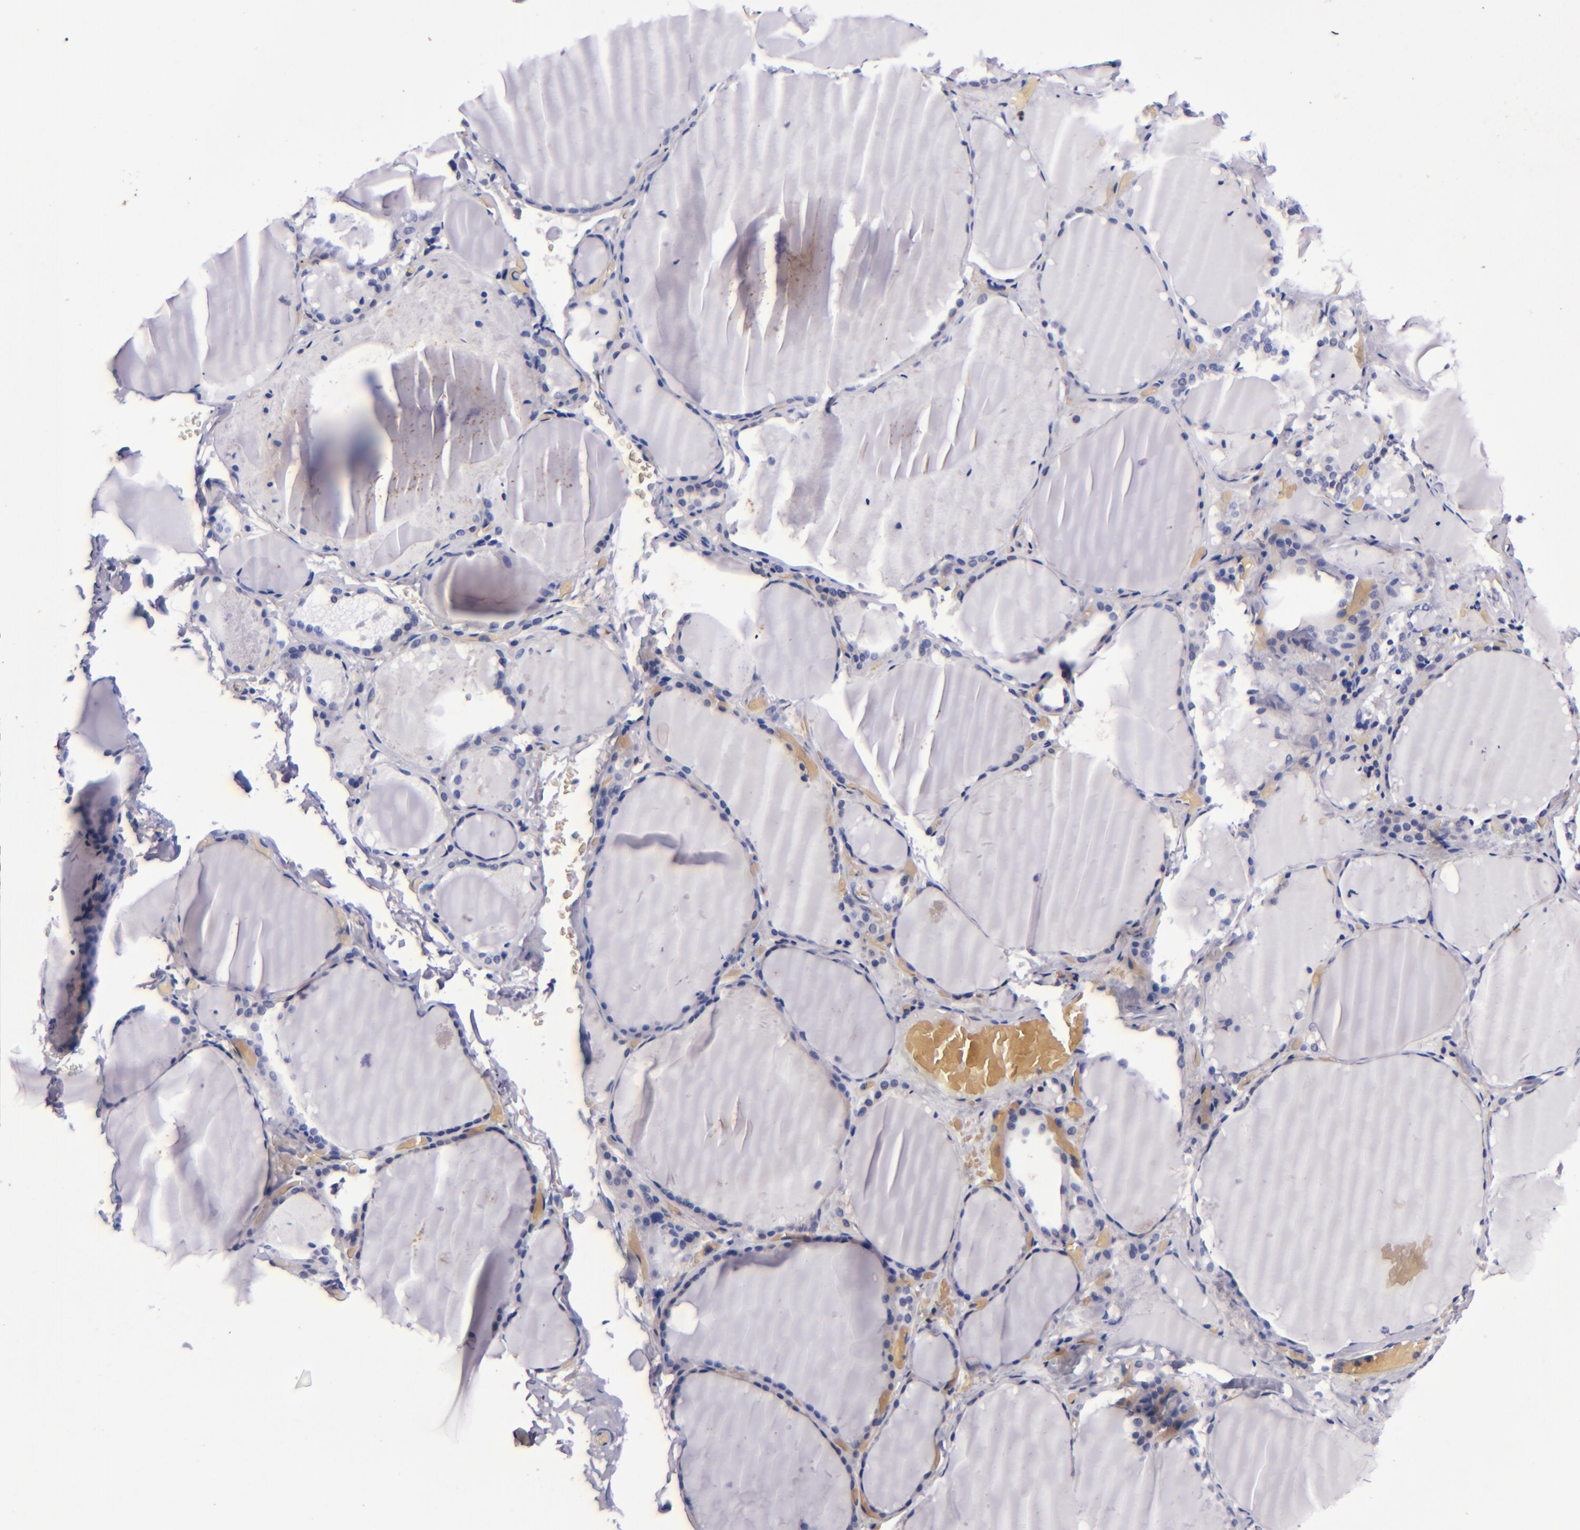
{"staining": {"intensity": "negative", "quantity": "none", "location": "none"}, "tissue": "thyroid gland", "cell_type": "Glandular cells", "image_type": "normal", "snomed": [{"axis": "morphology", "description": "Normal tissue, NOS"}, {"axis": "topography", "description": "Thyroid gland"}], "caption": "DAB (3,3'-diaminobenzidine) immunohistochemical staining of benign human thyroid gland demonstrates no significant expression in glandular cells.", "gene": "SIRPA", "patient": {"sex": "female", "age": 22}}